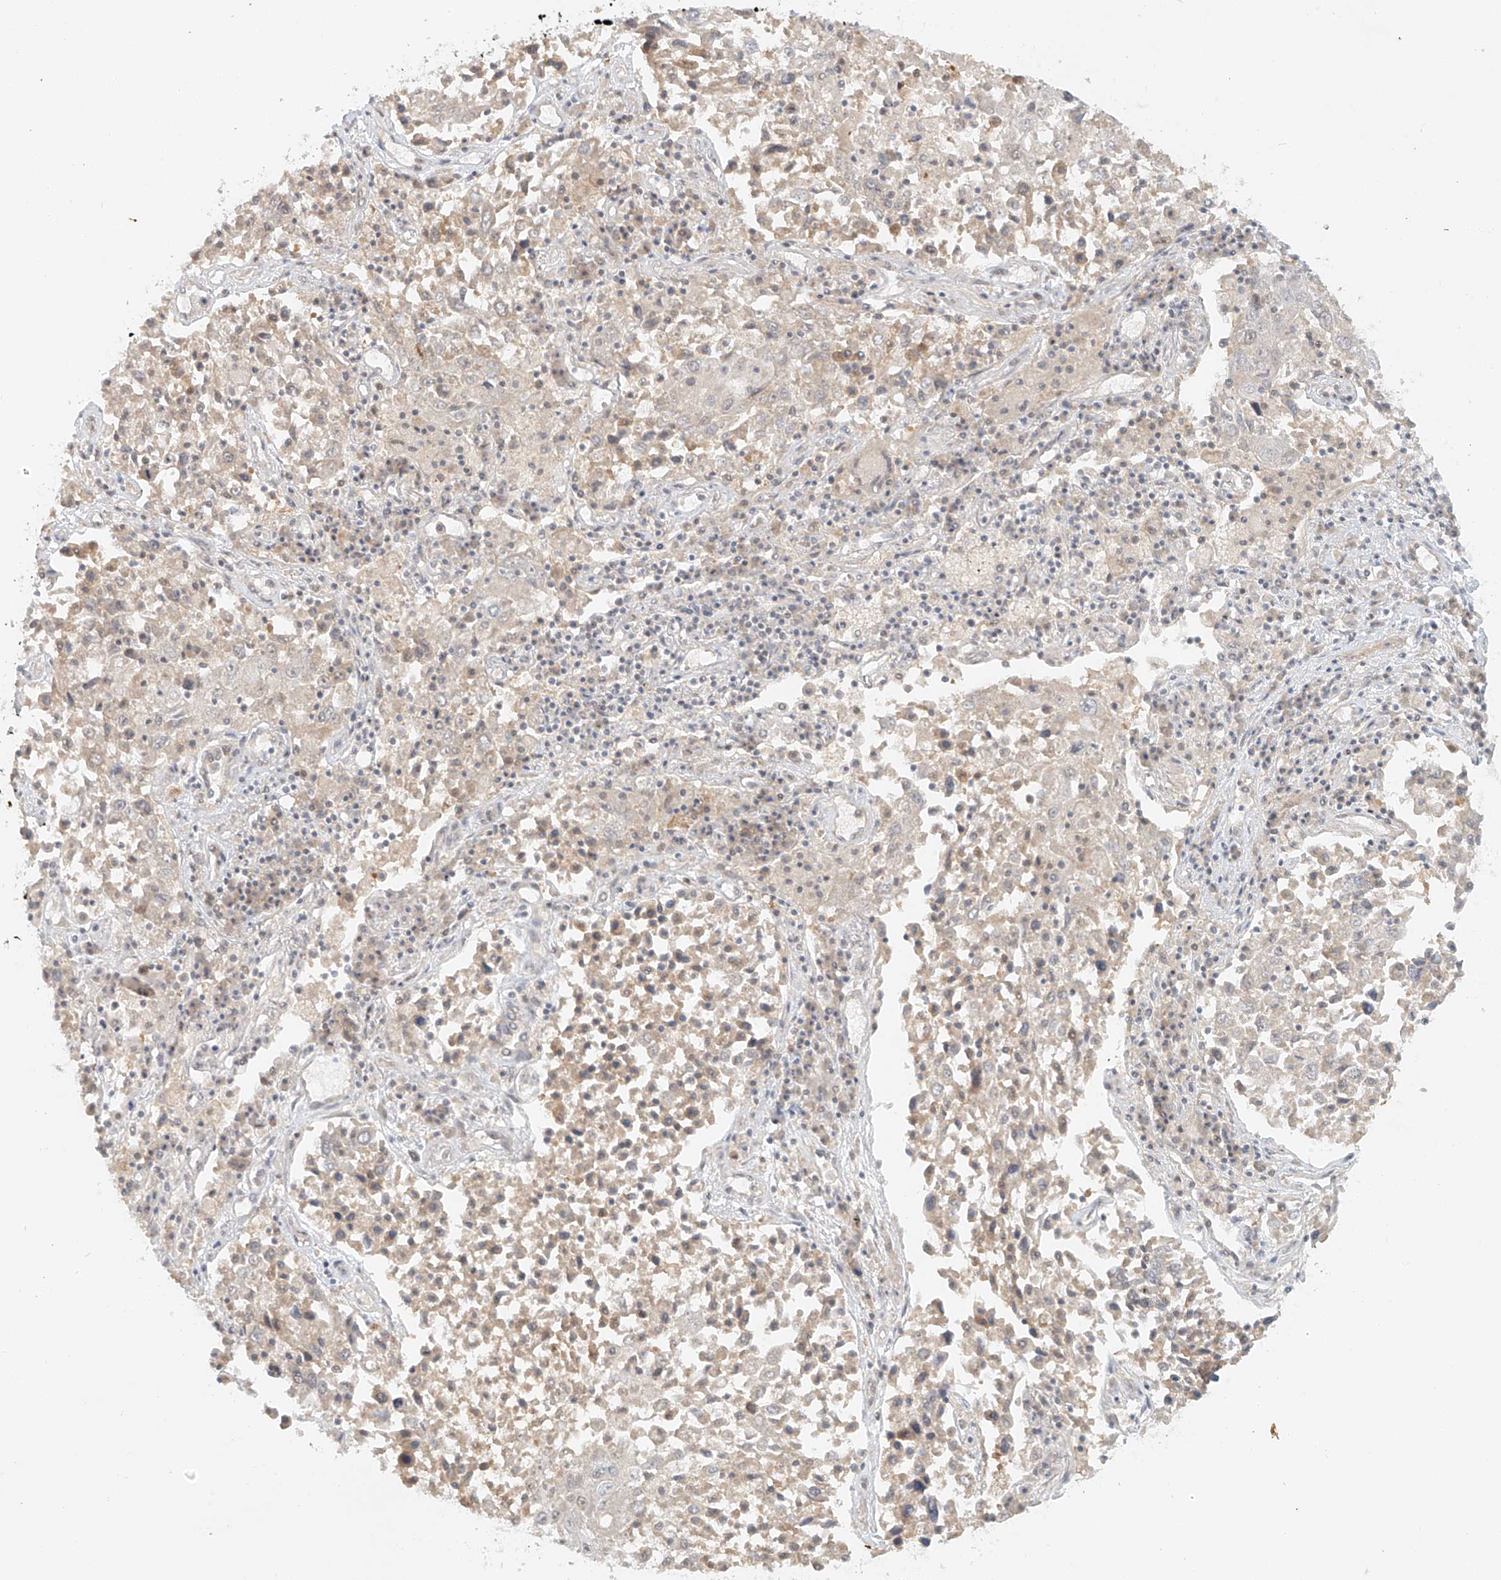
{"staining": {"intensity": "weak", "quantity": "<25%", "location": "cytoplasmic/membranous"}, "tissue": "lung cancer", "cell_type": "Tumor cells", "image_type": "cancer", "snomed": [{"axis": "morphology", "description": "Squamous cell carcinoma, NOS"}, {"axis": "topography", "description": "Lung"}], "caption": "Immunohistochemistry (IHC) of lung cancer (squamous cell carcinoma) displays no staining in tumor cells.", "gene": "MIPEP", "patient": {"sex": "male", "age": 65}}